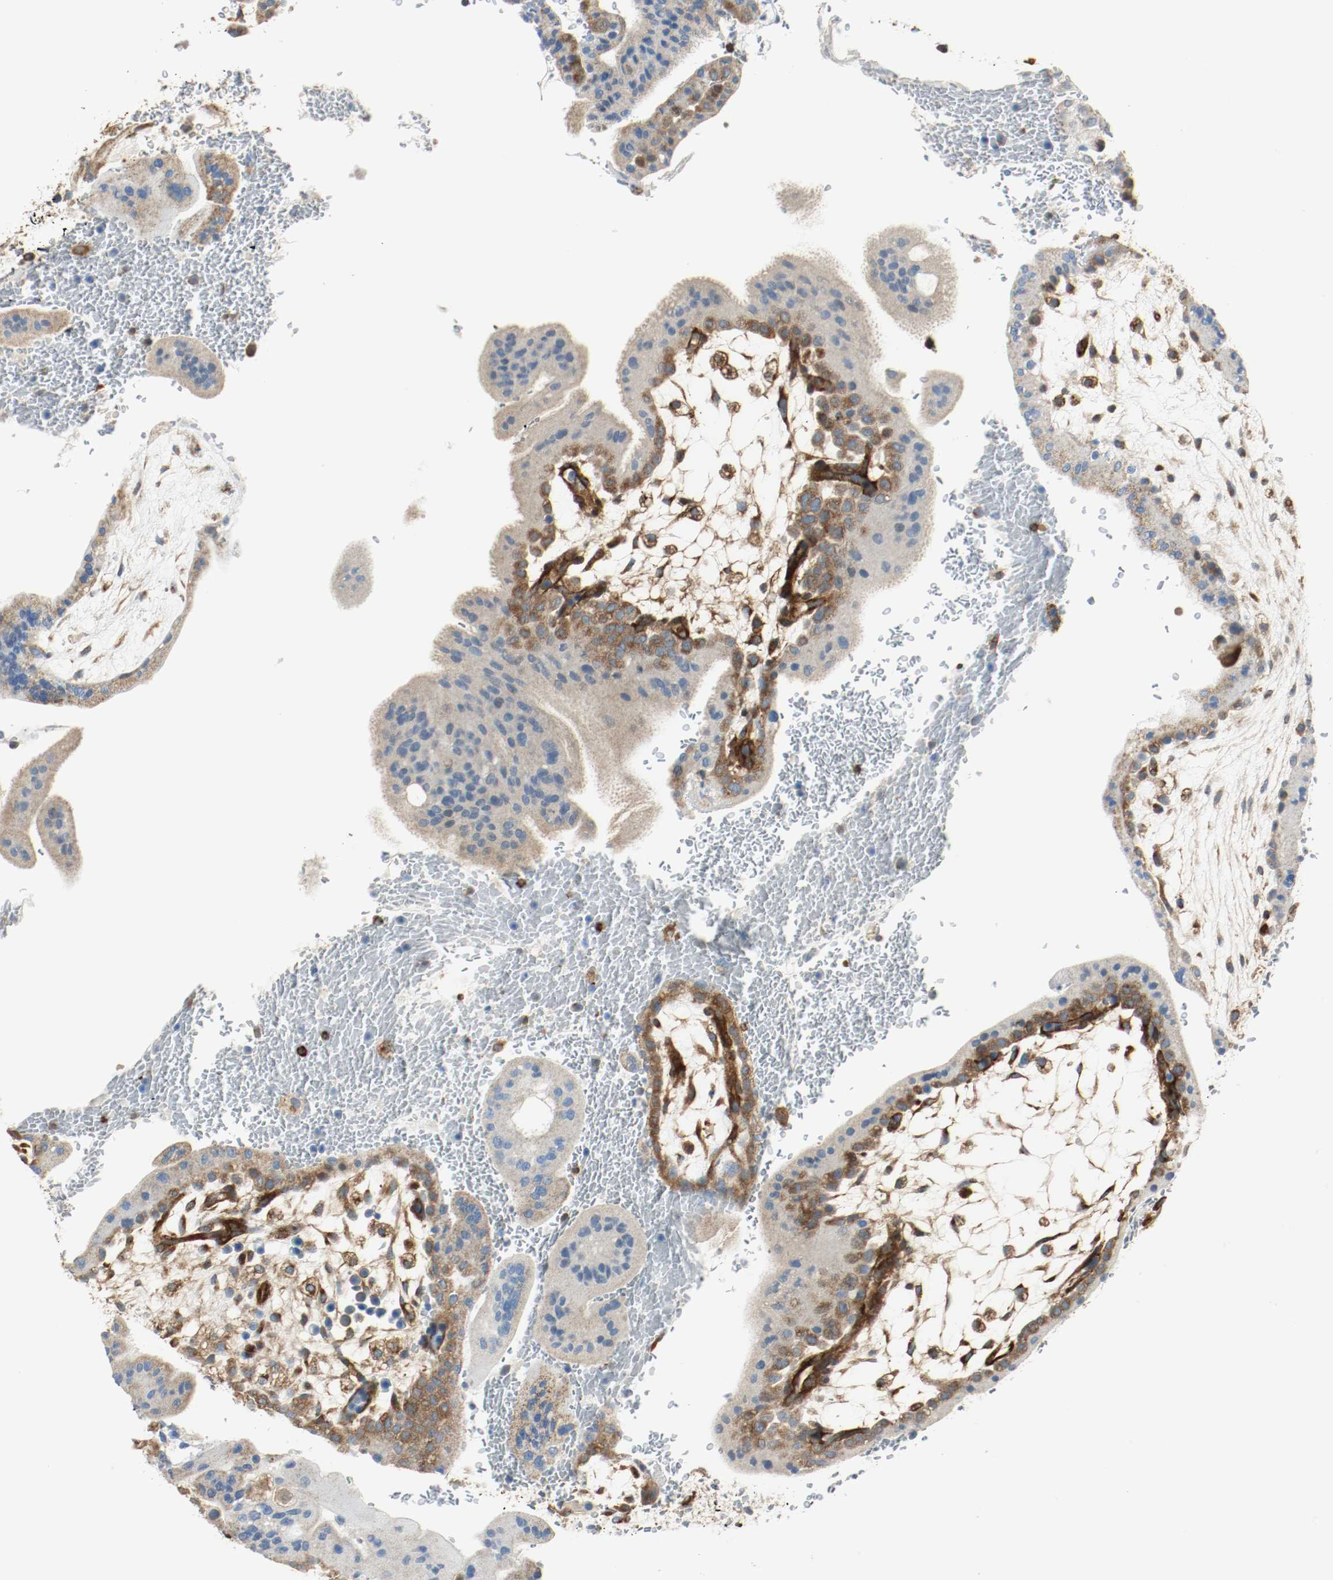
{"staining": {"intensity": "moderate", "quantity": ">75%", "location": "cytoplasmic/membranous"}, "tissue": "placenta", "cell_type": "Decidual cells", "image_type": "normal", "snomed": [{"axis": "morphology", "description": "Normal tissue, NOS"}, {"axis": "topography", "description": "Placenta"}], "caption": "Decidual cells reveal medium levels of moderate cytoplasmic/membranous expression in approximately >75% of cells in benign human placenta.", "gene": "PLCG1", "patient": {"sex": "female", "age": 35}}